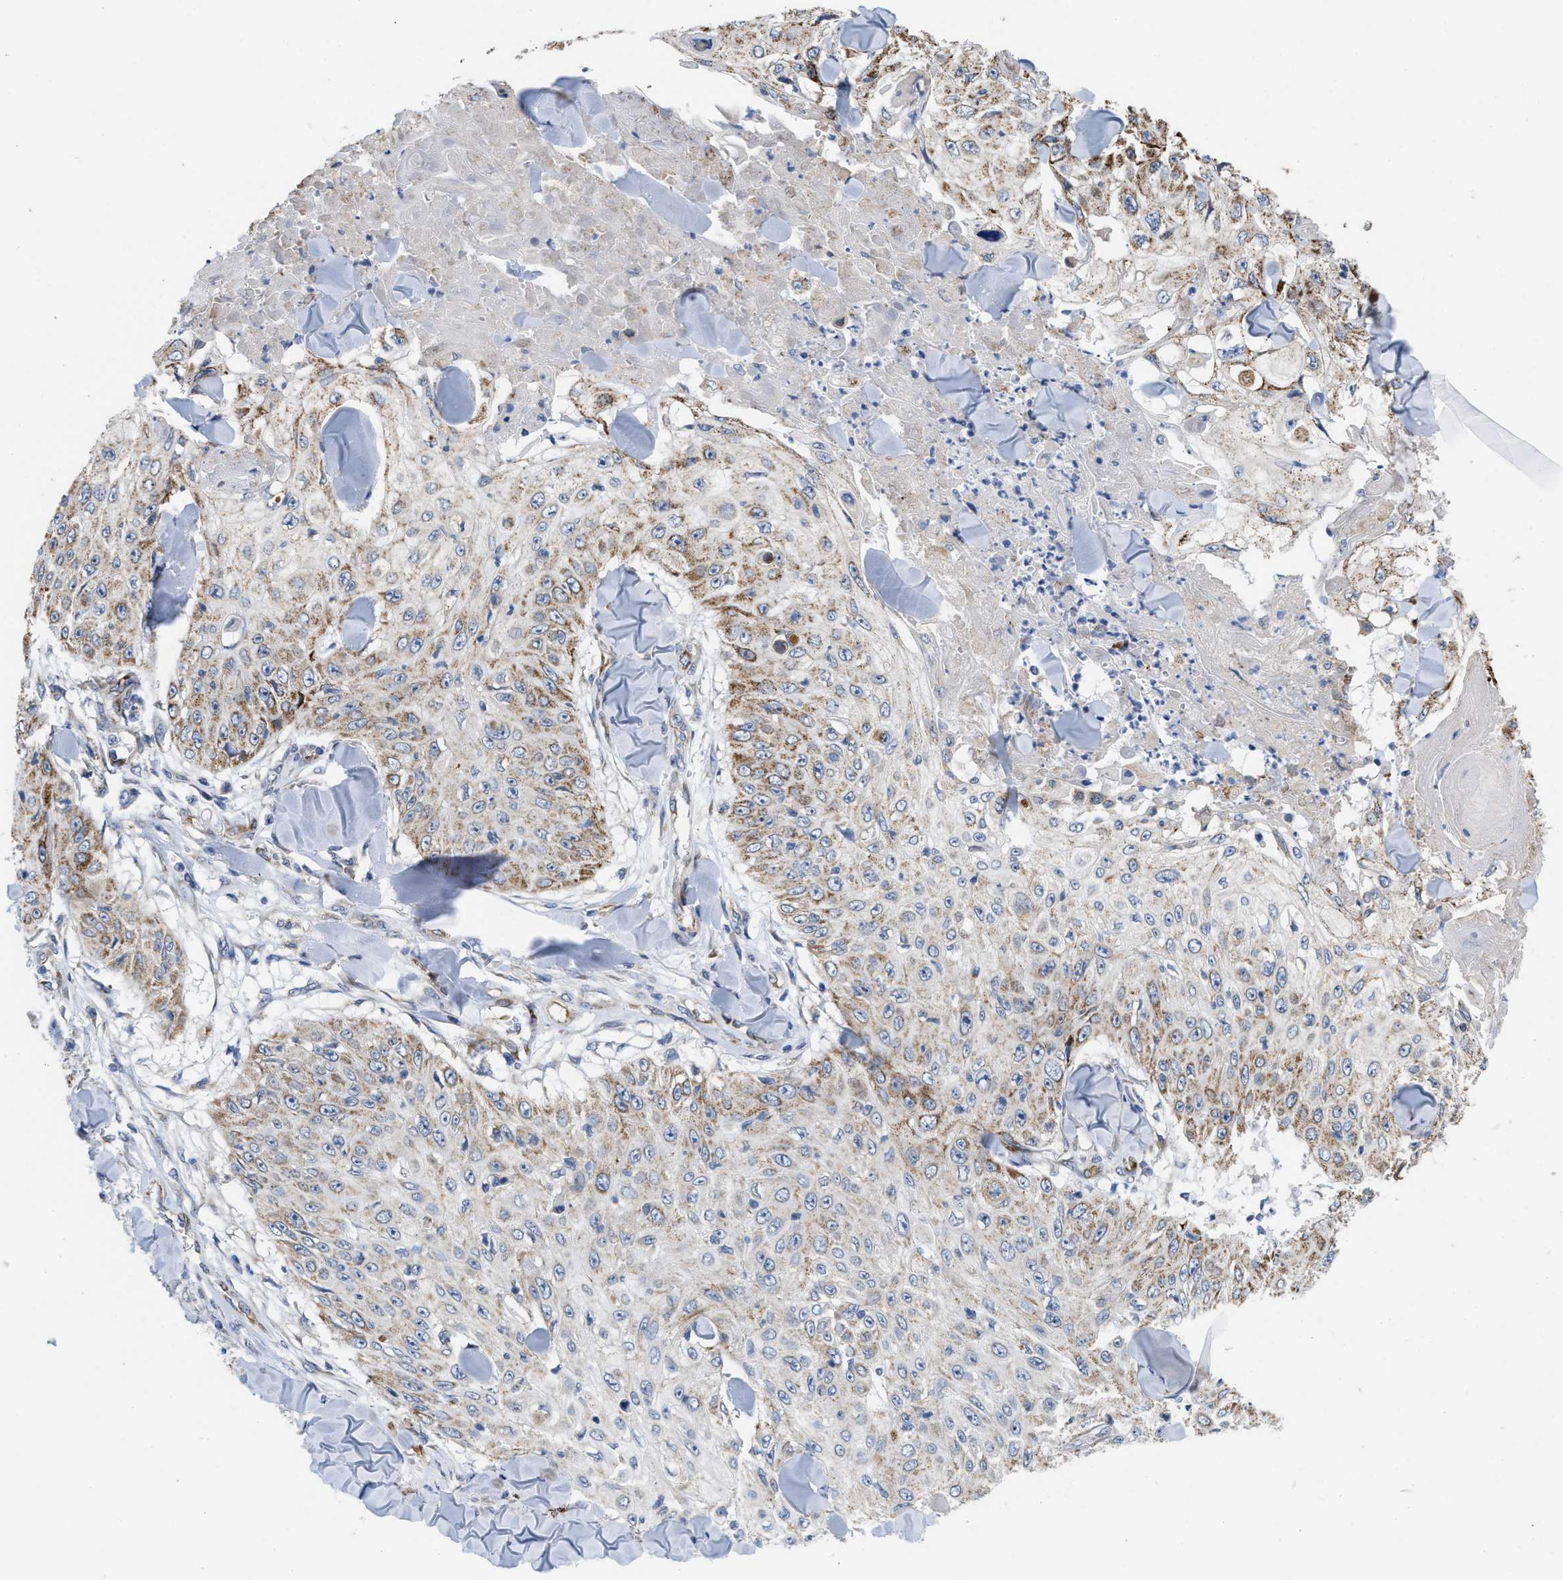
{"staining": {"intensity": "moderate", "quantity": "<25%", "location": "cytoplasmic/membranous"}, "tissue": "skin cancer", "cell_type": "Tumor cells", "image_type": "cancer", "snomed": [{"axis": "morphology", "description": "Squamous cell carcinoma, NOS"}, {"axis": "topography", "description": "Skin"}], "caption": "Immunohistochemical staining of squamous cell carcinoma (skin) shows low levels of moderate cytoplasmic/membranous protein positivity in approximately <25% of tumor cells.", "gene": "EOGT", "patient": {"sex": "male", "age": 86}}